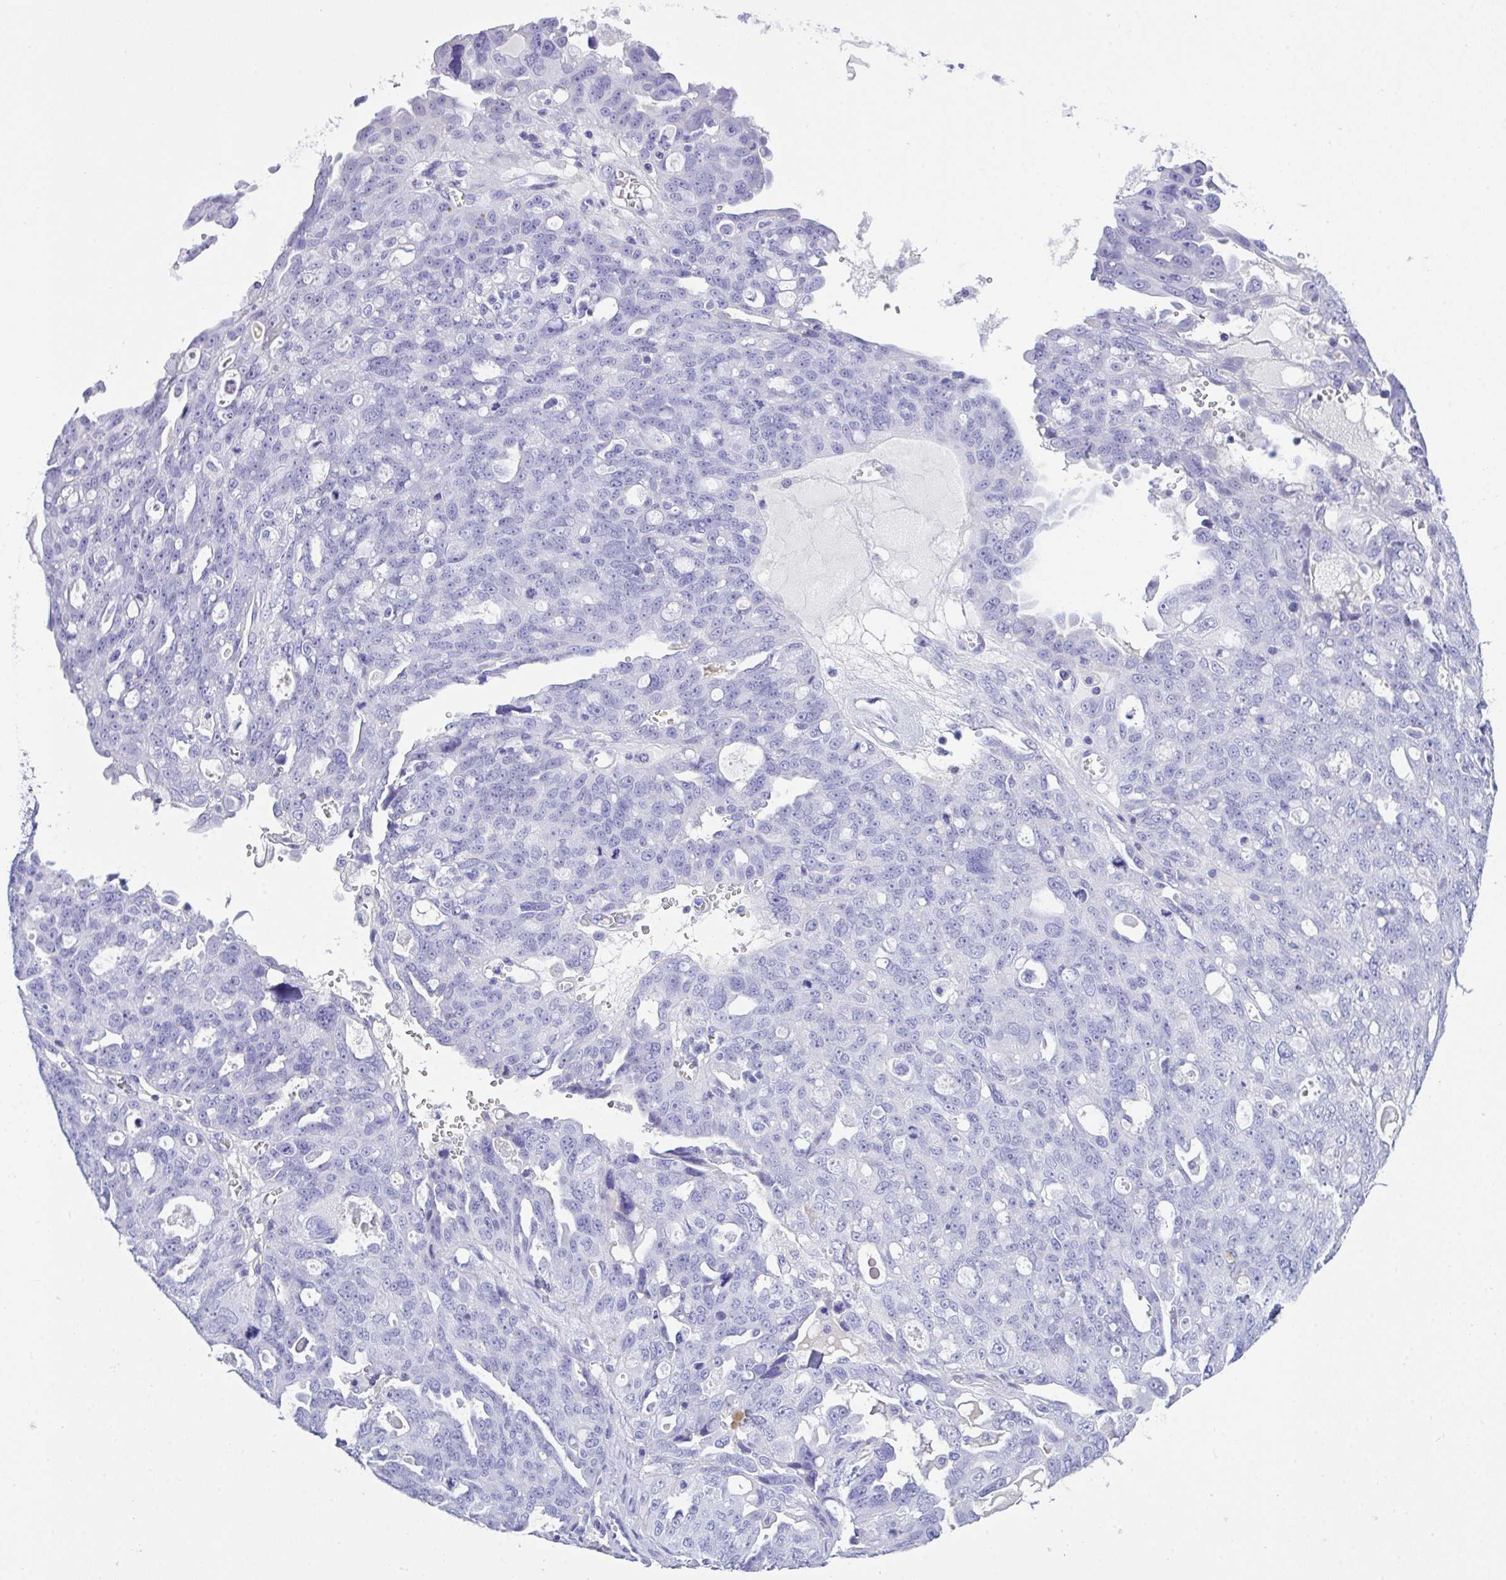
{"staining": {"intensity": "negative", "quantity": "none", "location": "none"}, "tissue": "ovarian cancer", "cell_type": "Tumor cells", "image_type": "cancer", "snomed": [{"axis": "morphology", "description": "Carcinoma, endometroid"}, {"axis": "topography", "description": "Ovary"}], "caption": "High power microscopy histopathology image of an immunohistochemistry histopathology image of ovarian cancer, revealing no significant expression in tumor cells.", "gene": "AKR1D1", "patient": {"sex": "female", "age": 70}}